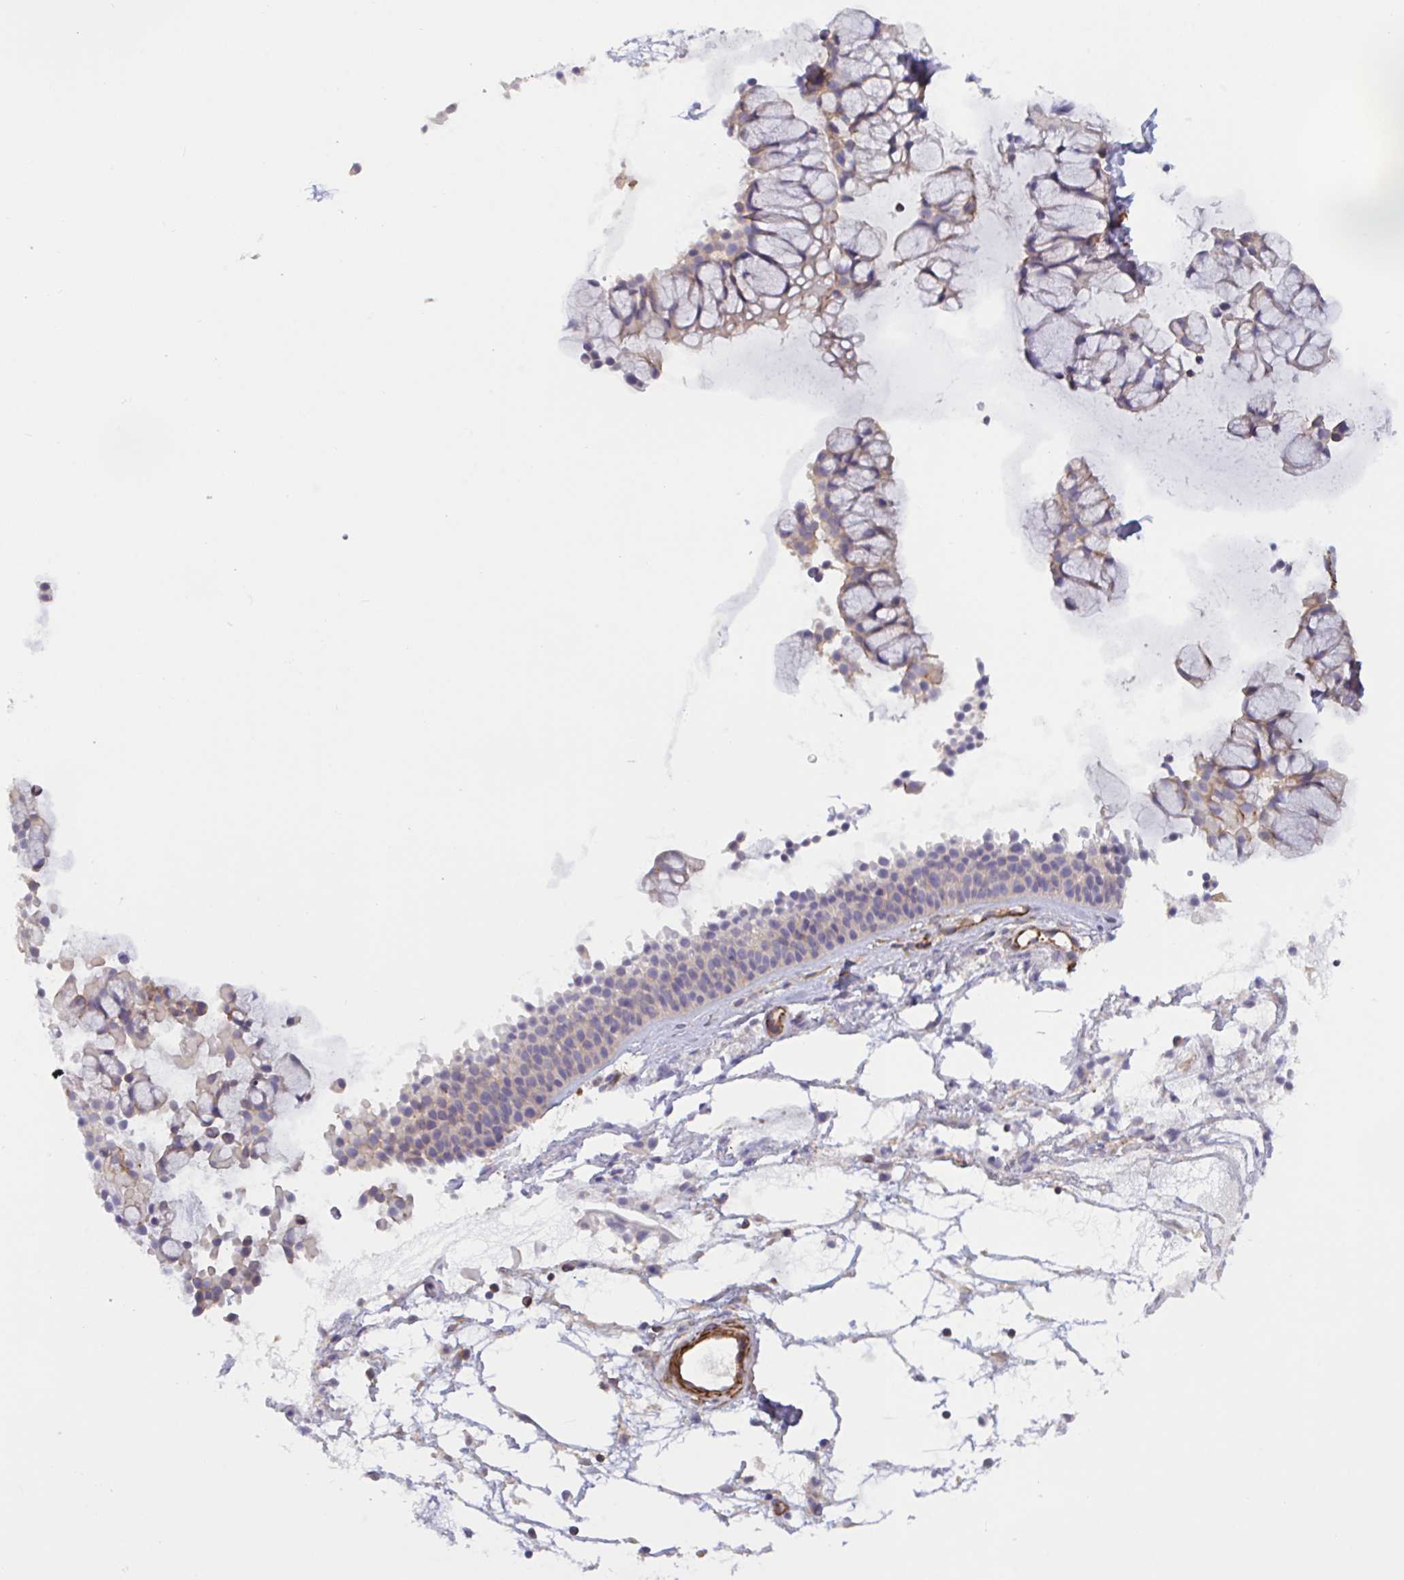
{"staining": {"intensity": "weak", "quantity": "25%-75%", "location": "cytoplasmic/membranous"}, "tissue": "nasopharynx", "cell_type": "Respiratory epithelial cells", "image_type": "normal", "snomed": [{"axis": "morphology", "description": "Normal tissue, NOS"}, {"axis": "topography", "description": "Nasopharynx"}], "caption": "Nasopharynx stained with a brown dye exhibits weak cytoplasmic/membranous positive positivity in about 25%-75% of respiratory epithelial cells.", "gene": "SHISA7", "patient": {"sex": "male", "age": 56}}